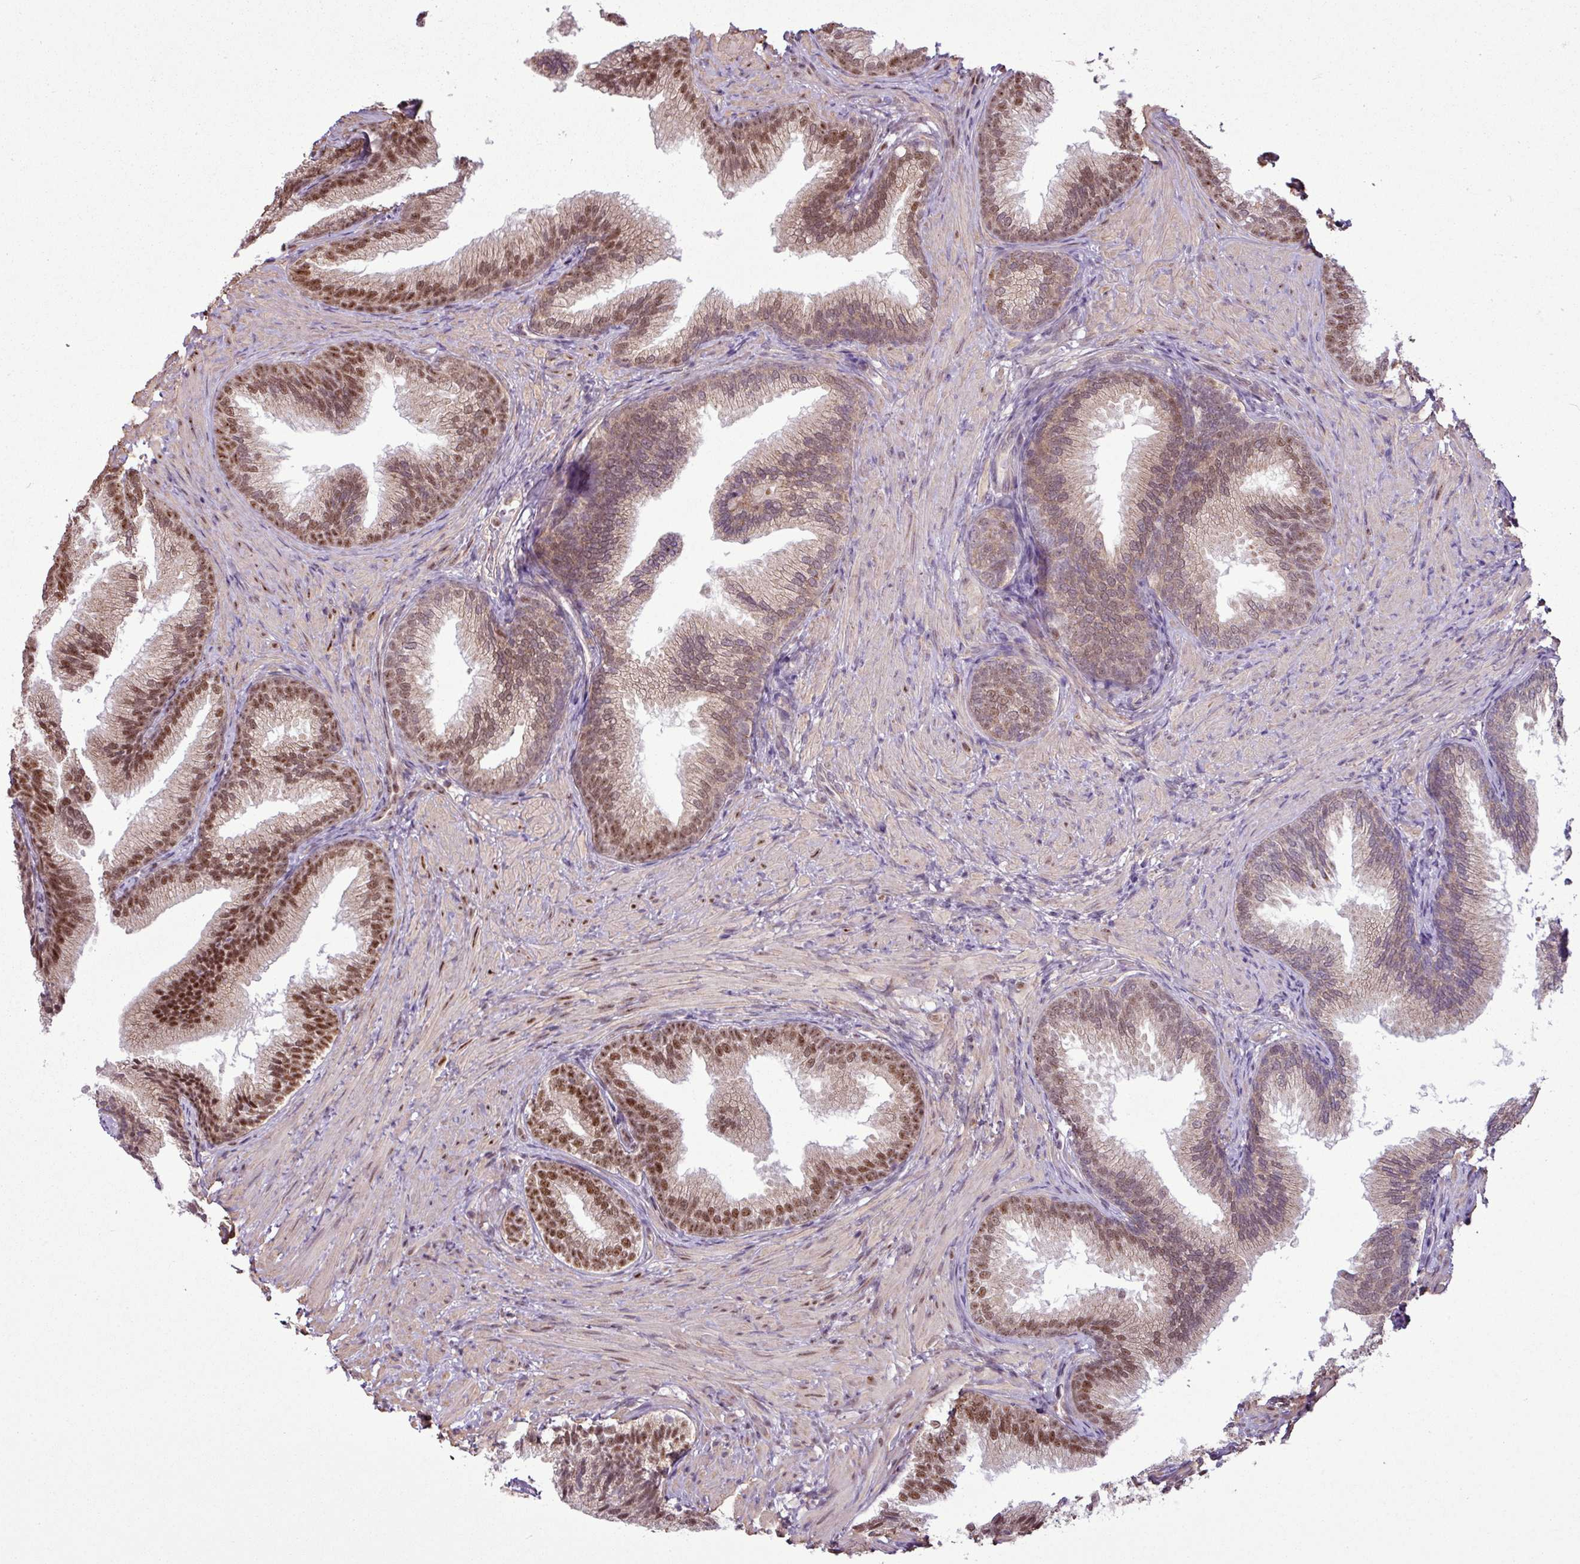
{"staining": {"intensity": "strong", "quantity": ">75%", "location": "nuclear"}, "tissue": "prostate", "cell_type": "Glandular cells", "image_type": "normal", "snomed": [{"axis": "morphology", "description": "Normal tissue, NOS"}, {"axis": "topography", "description": "Prostate"}], "caption": "IHC image of unremarkable human prostate stained for a protein (brown), which exhibits high levels of strong nuclear staining in about >75% of glandular cells.", "gene": "ZNF217", "patient": {"sex": "male", "age": 76}}